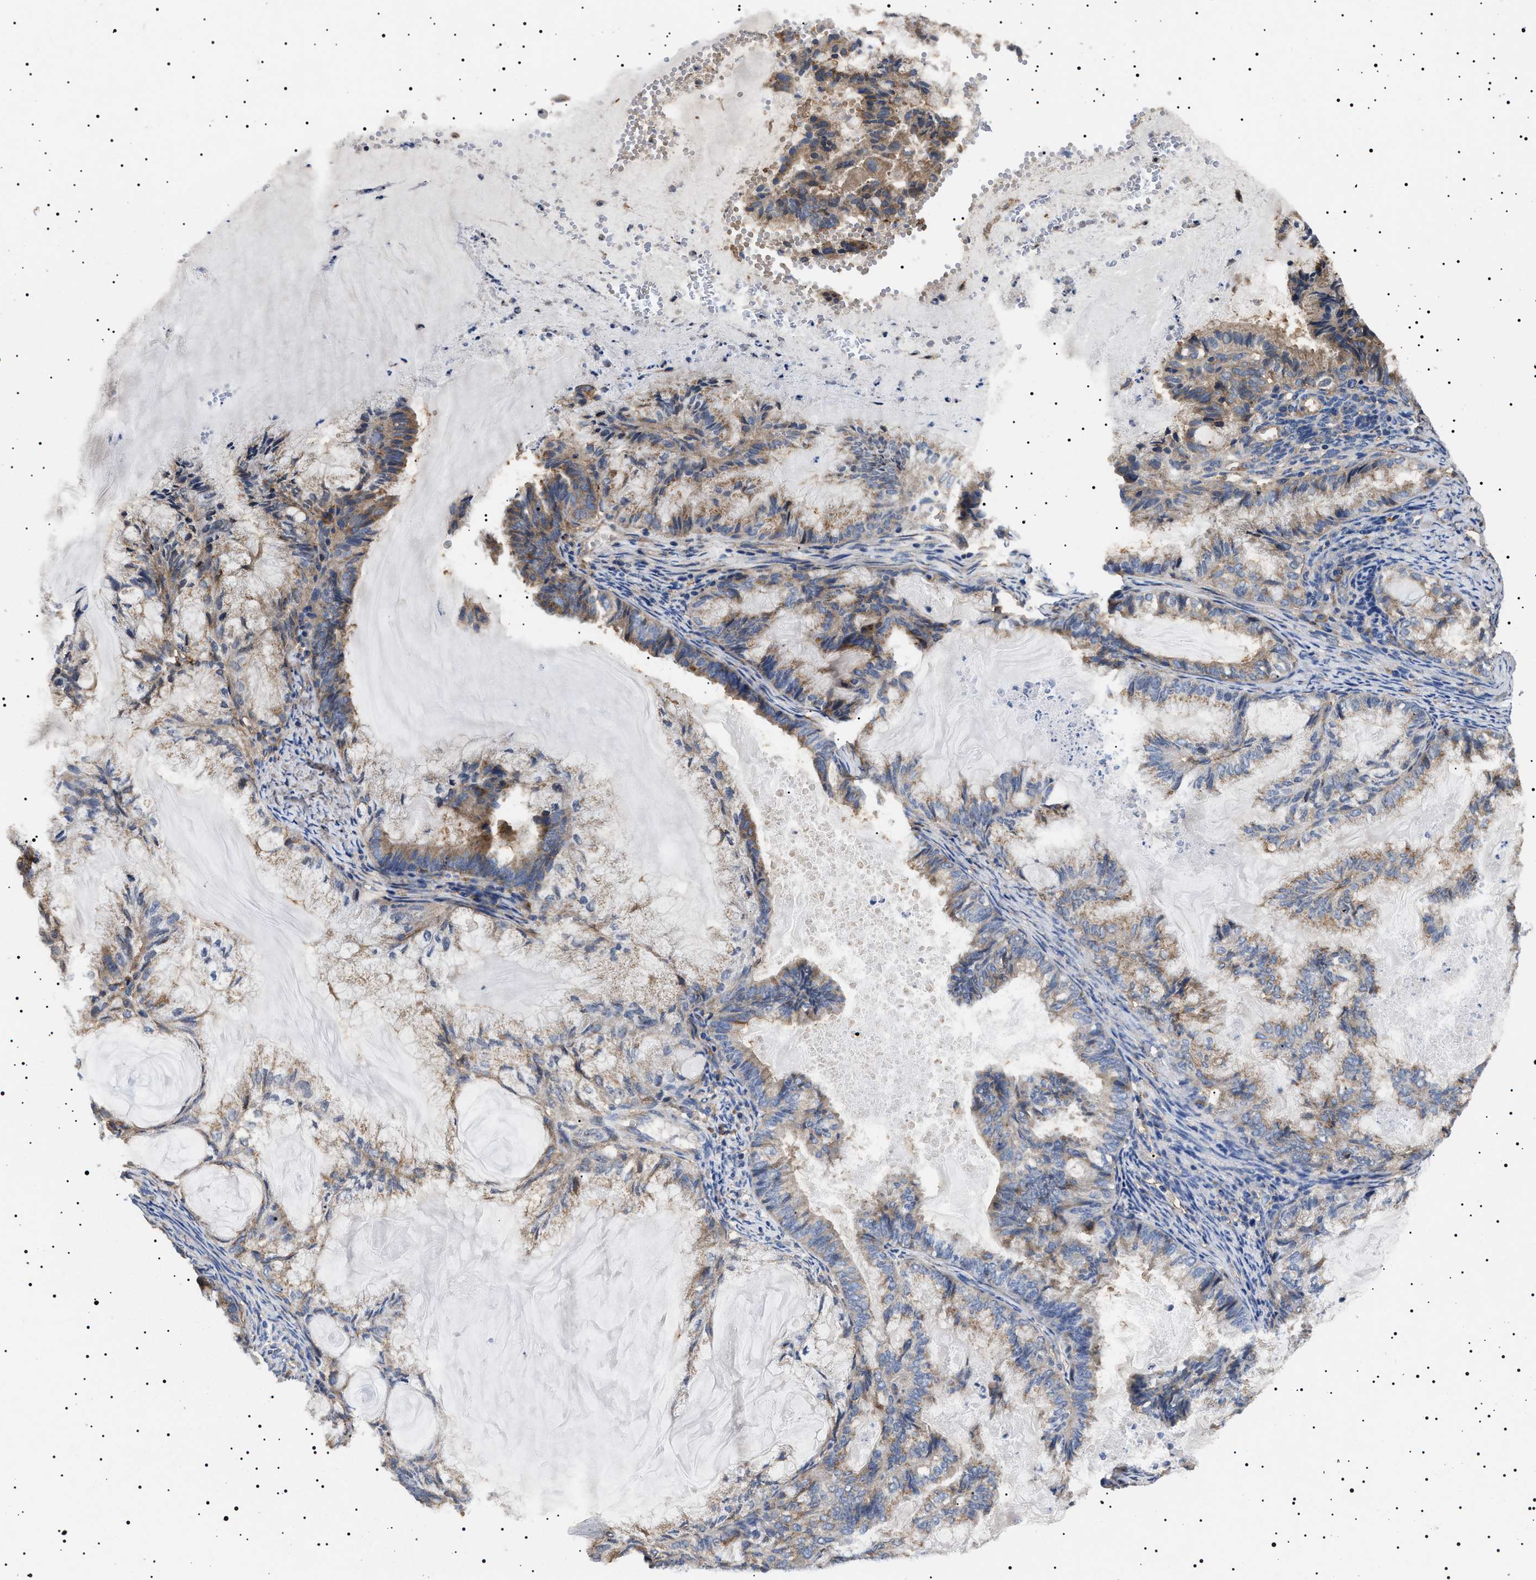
{"staining": {"intensity": "moderate", "quantity": "25%-75%", "location": "cytoplasmic/membranous"}, "tissue": "endometrial cancer", "cell_type": "Tumor cells", "image_type": "cancer", "snomed": [{"axis": "morphology", "description": "Adenocarcinoma, NOS"}, {"axis": "topography", "description": "Endometrium"}], "caption": "The micrograph exhibits staining of endometrial cancer, revealing moderate cytoplasmic/membranous protein positivity (brown color) within tumor cells.", "gene": "TPP2", "patient": {"sex": "female", "age": 86}}